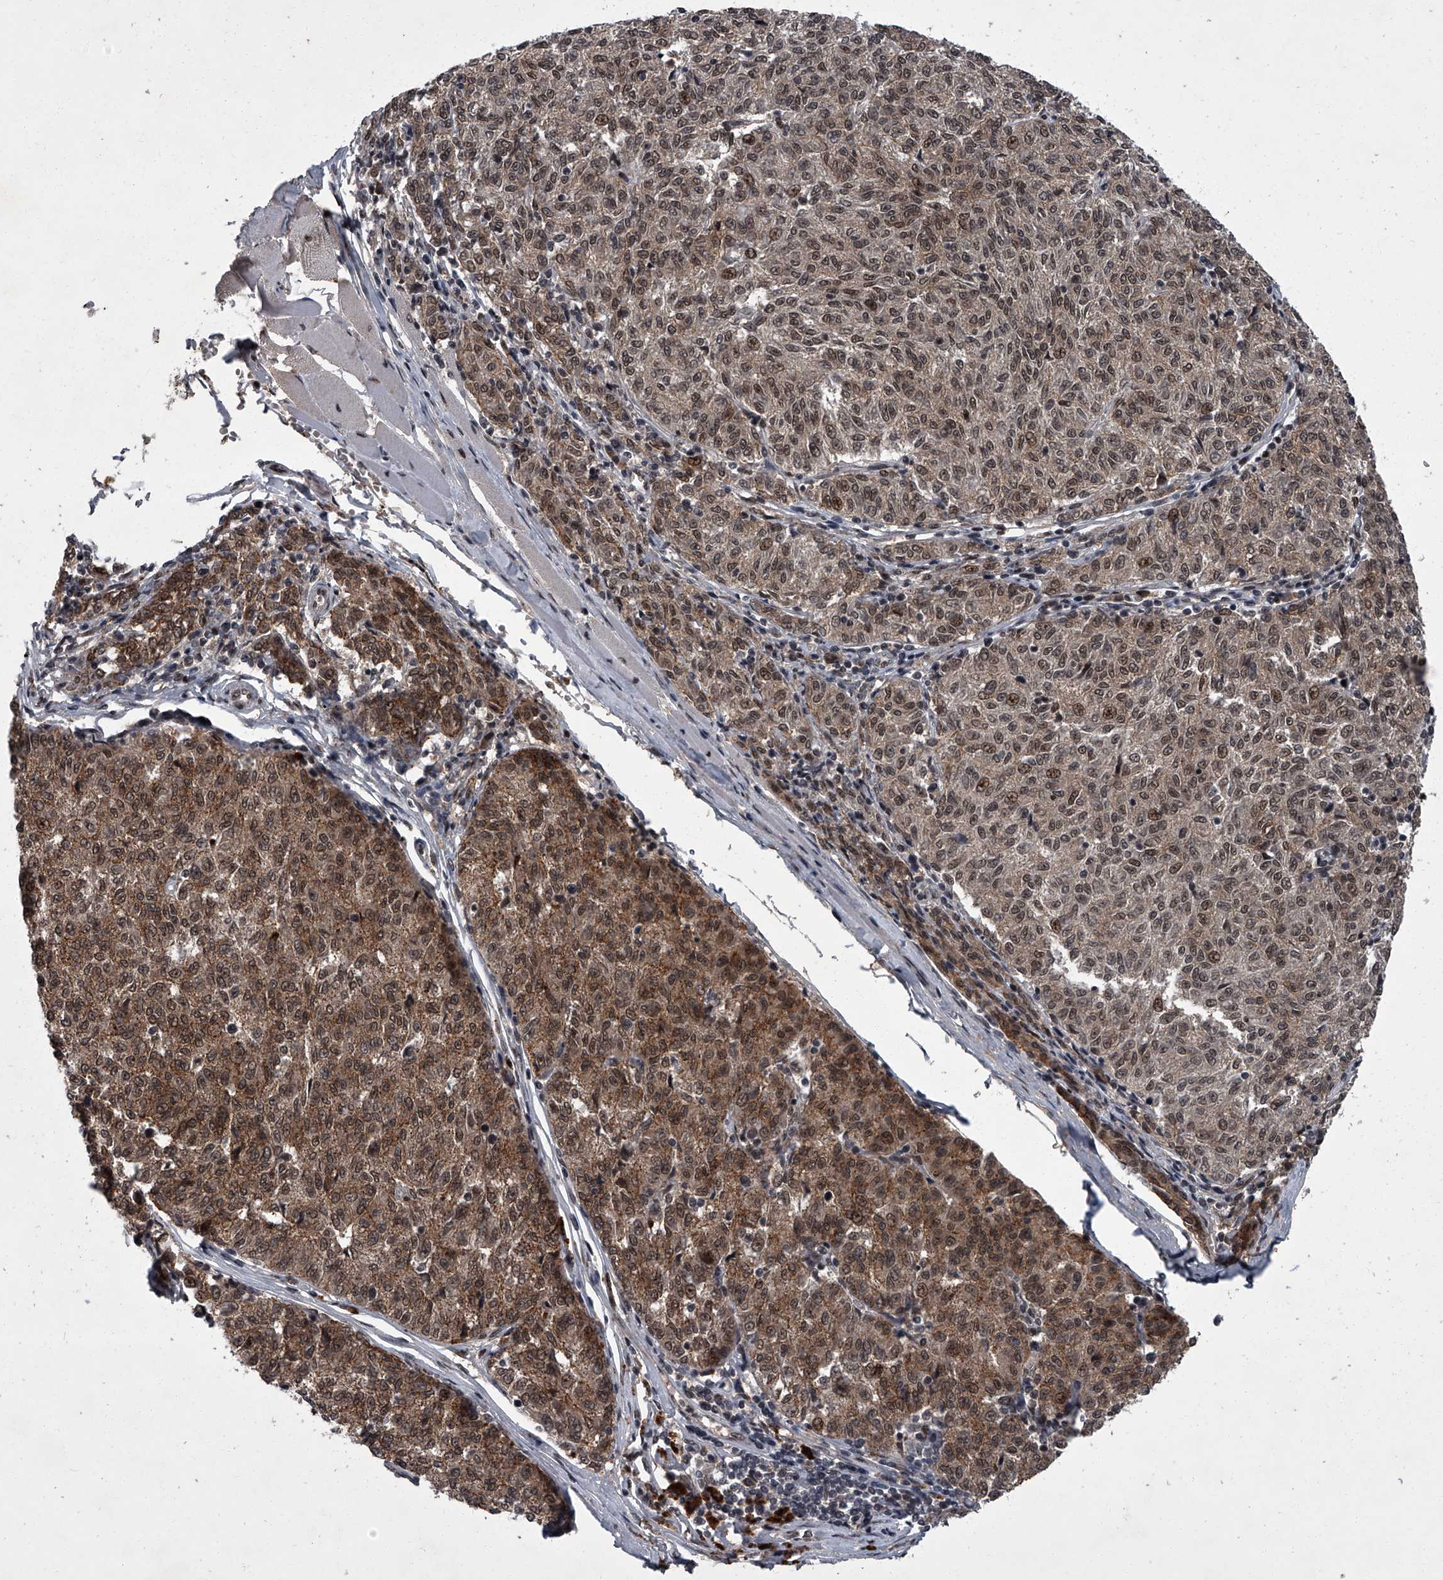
{"staining": {"intensity": "moderate", "quantity": ">75%", "location": "cytoplasmic/membranous,nuclear"}, "tissue": "melanoma", "cell_type": "Tumor cells", "image_type": "cancer", "snomed": [{"axis": "morphology", "description": "Malignant melanoma, NOS"}, {"axis": "topography", "description": "Skin"}], "caption": "Malignant melanoma stained for a protein (brown) demonstrates moderate cytoplasmic/membranous and nuclear positive positivity in about >75% of tumor cells.", "gene": "ZNF518B", "patient": {"sex": "female", "age": 72}}